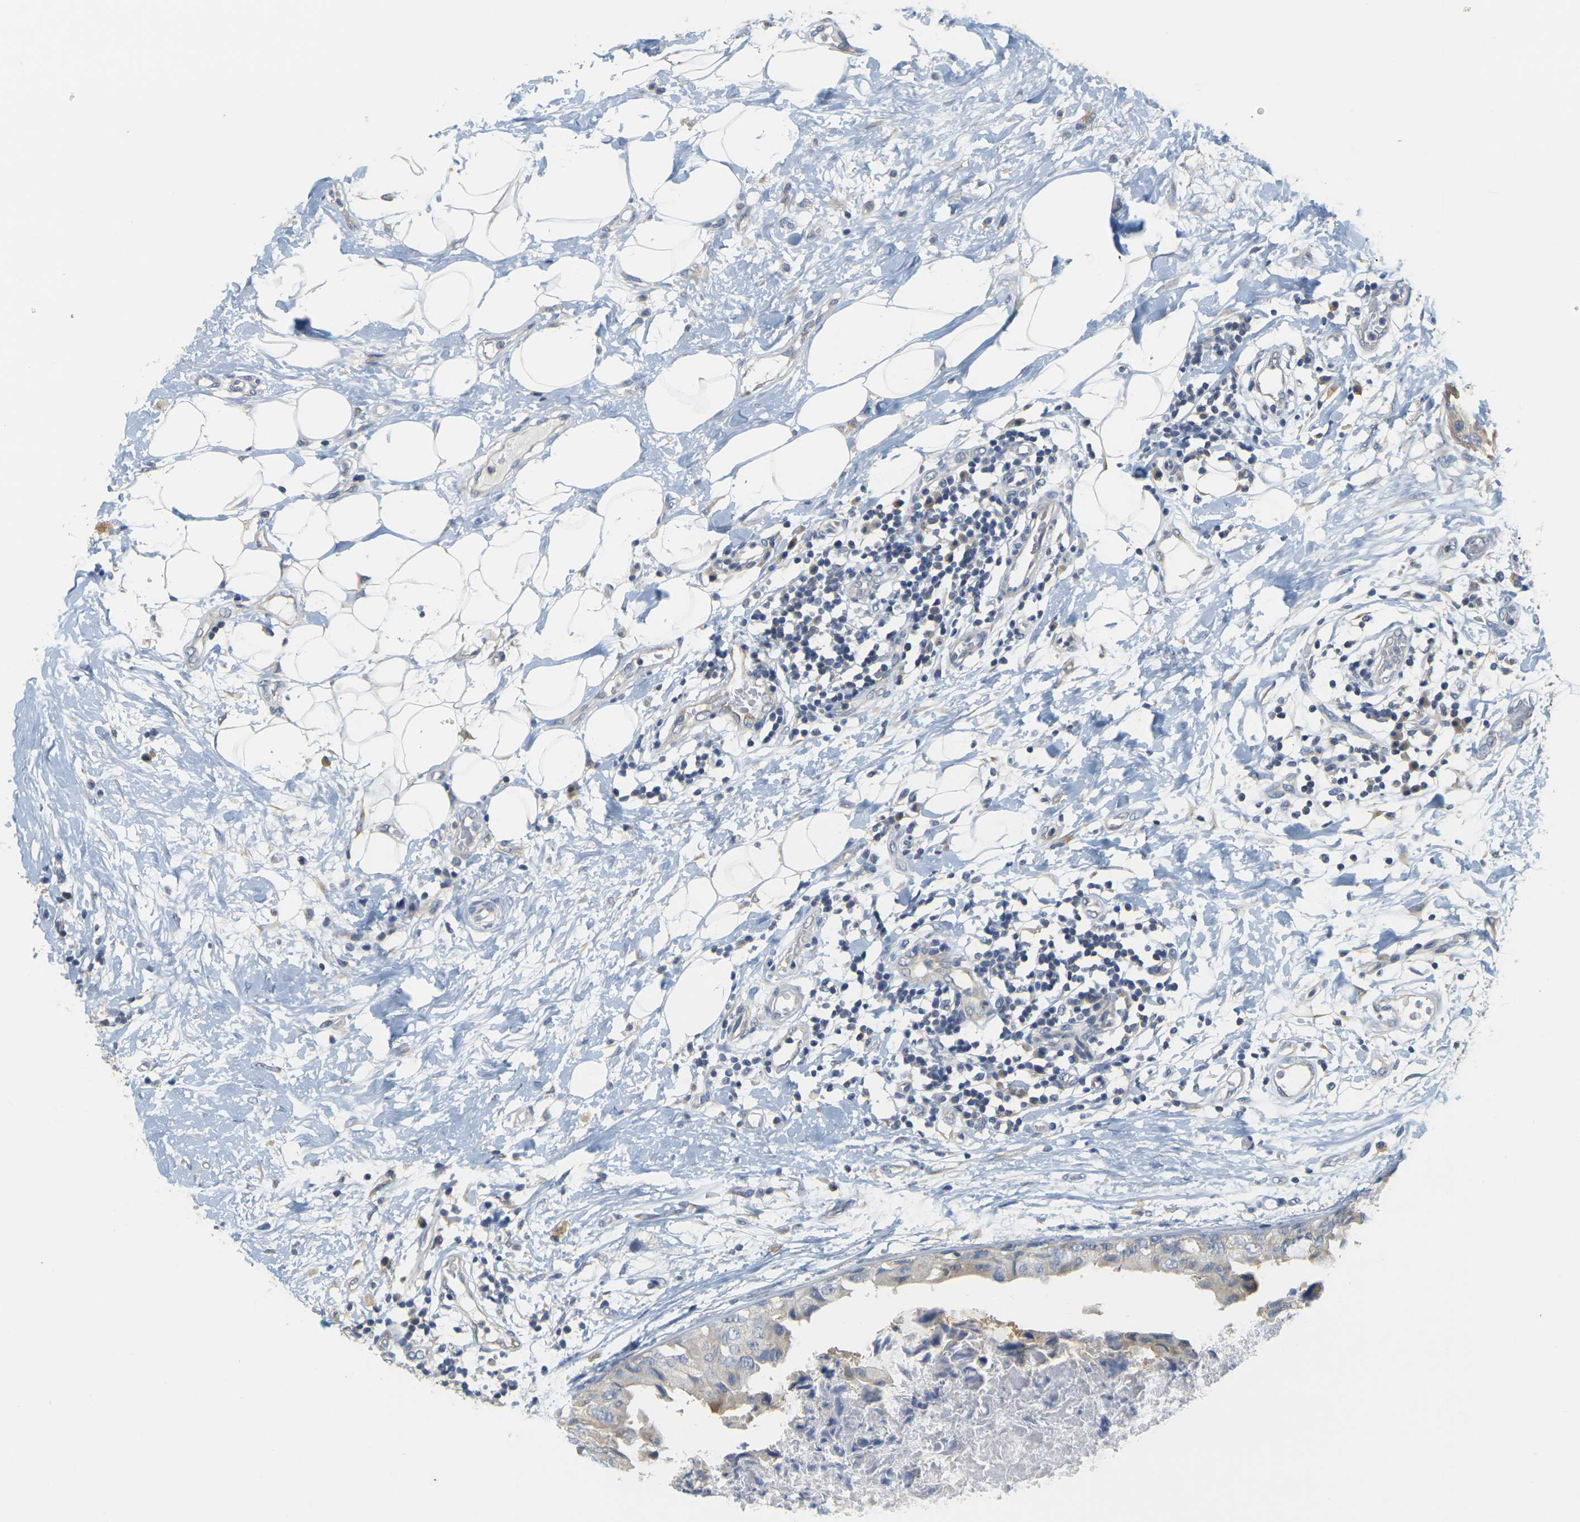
{"staining": {"intensity": "weak", "quantity": "<25%", "location": "cytoplasmic/membranous"}, "tissue": "breast cancer", "cell_type": "Tumor cells", "image_type": "cancer", "snomed": [{"axis": "morphology", "description": "Duct carcinoma"}, {"axis": "topography", "description": "Breast"}], "caption": "Breast cancer stained for a protein using immunohistochemistry (IHC) shows no positivity tumor cells.", "gene": "GDAP1", "patient": {"sex": "female", "age": 40}}